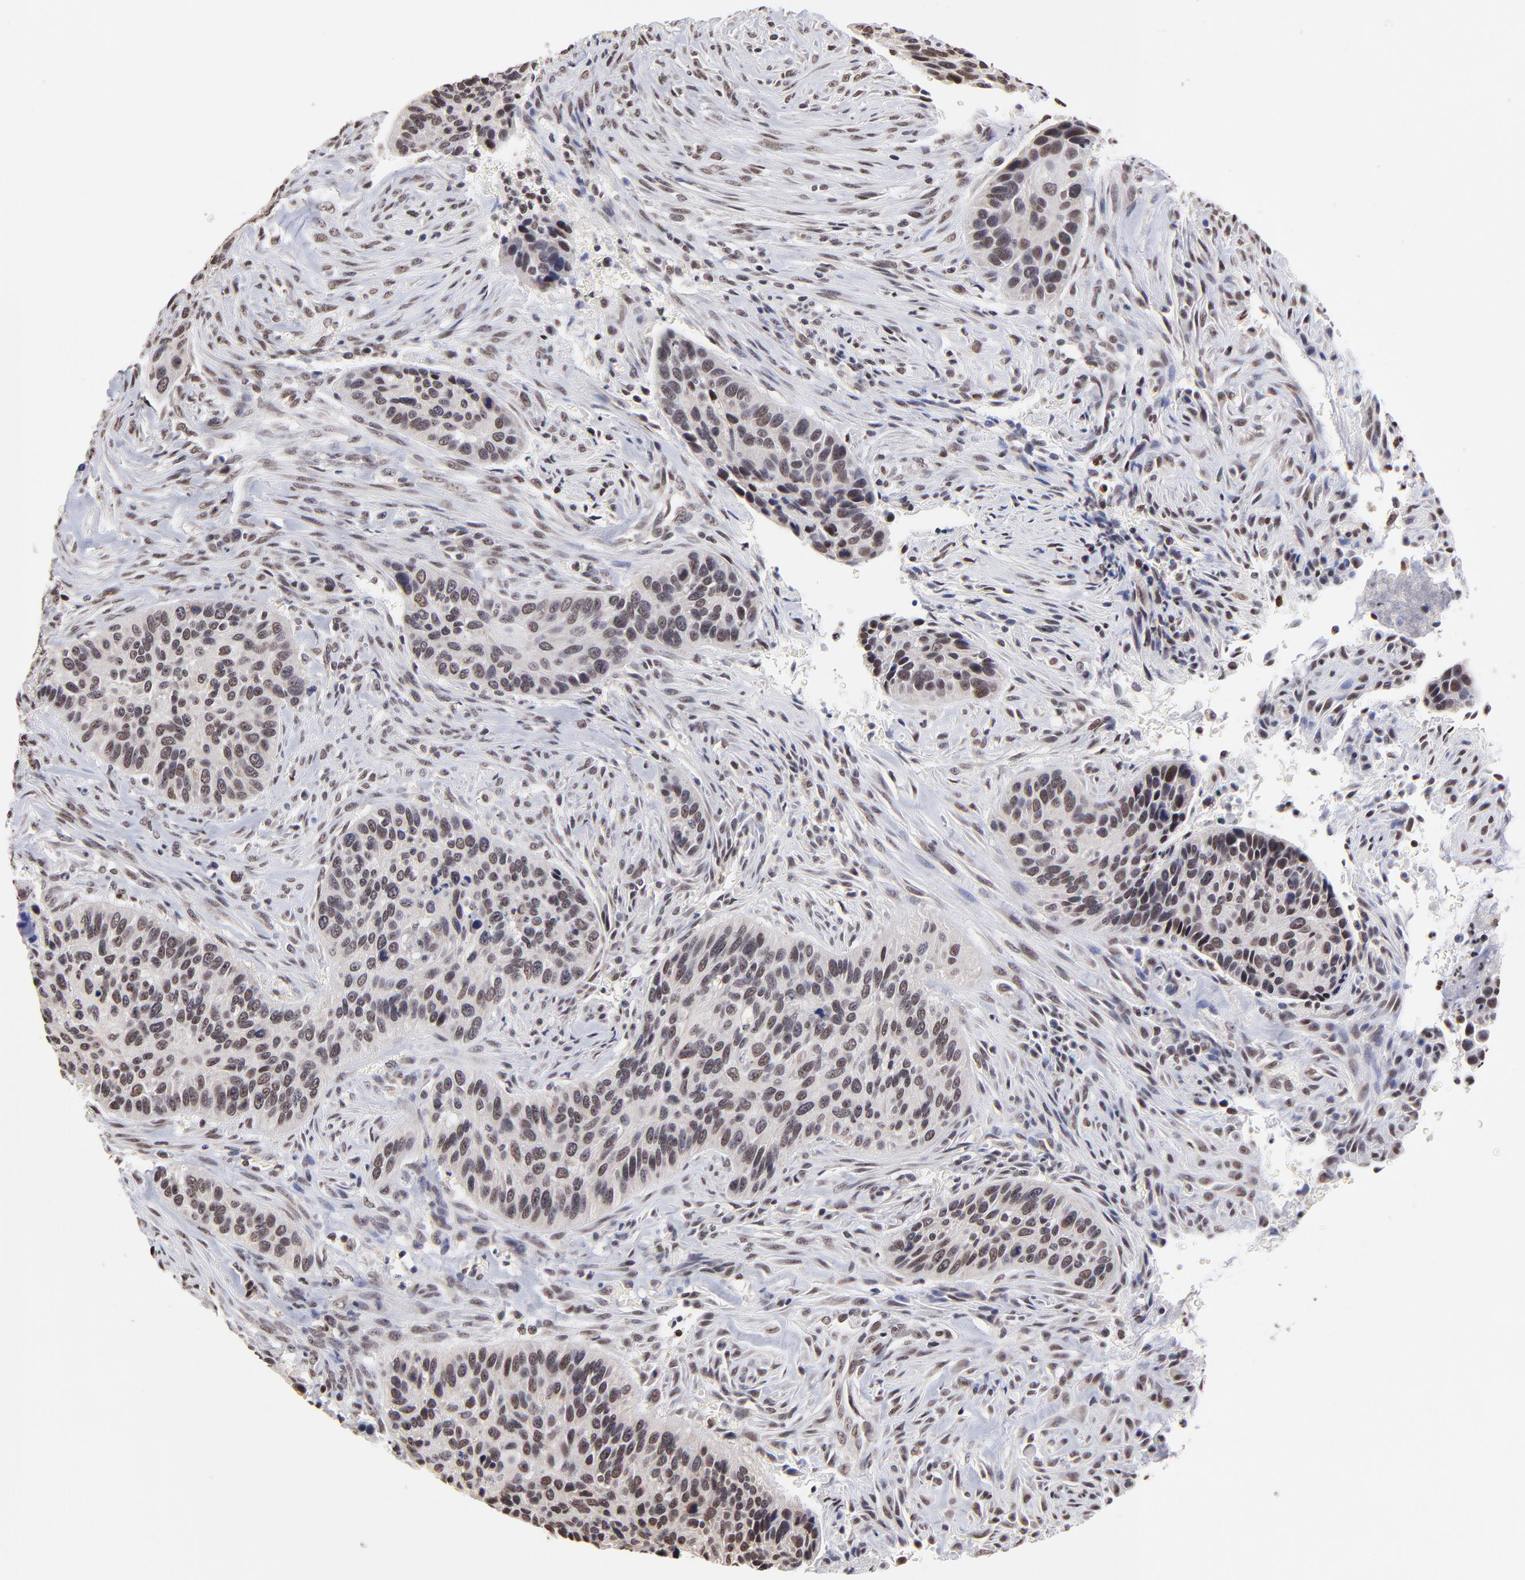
{"staining": {"intensity": "weak", "quantity": ">75%", "location": "nuclear"}, "tissue": "cervical cancer", "cell_type": "Tumor cells", "image_type": "cancer", "snomed": [{"axis": "morphology", "description": "Adenocarcinoma, NOS"}, {"axis": "topography", "description": "Cervix"}], "caption": "A photomicrograph of cervical adenocarcinoma stained for a protein exhibits weak nuclear brown staining in tumor cells.", "gene": "ZNF670", "patient": {"sex": "female", "age": 29}}